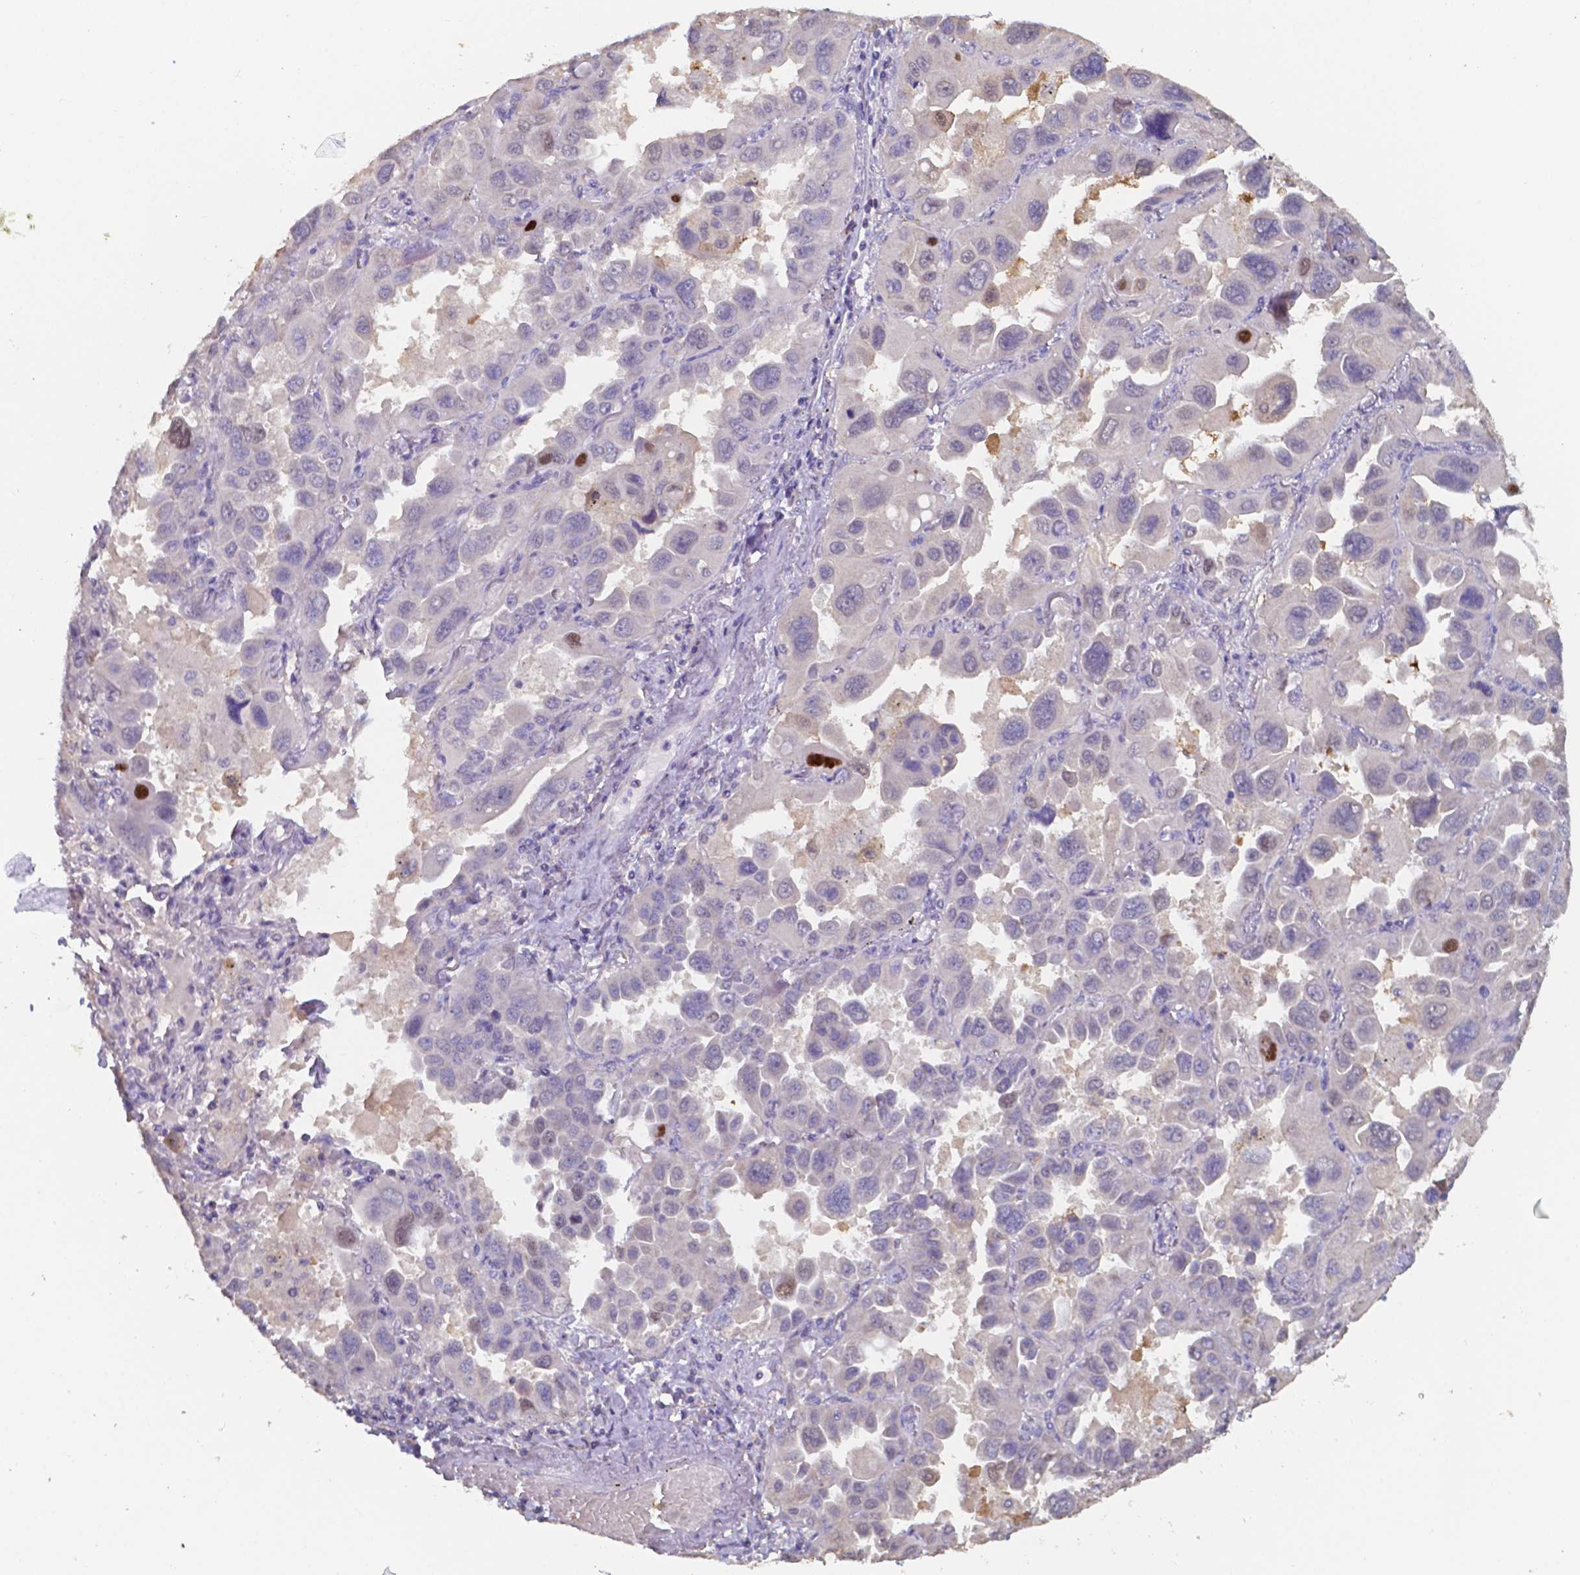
{"staining": {"intensity": "strong", "quantity": "<25%", "location": "nuclear"}, "tissue": "lung cancer", "cell_type": "Tumor cells", "image_type": "cancer", "snomed": [{"axis": "morphology", "description": "Adenocarcinoma, NOS"}, {"axis": "topography", "description": "Lung"}], "caption": "Immunohistochemistry image of adenocarcinoma (lung) stained for a protein (brown), which displays medium levels of strong nuclear positivity in approximately <25% of tumor cells.", "gene": "FOXJ1", "patient": {"sex": "male", "age": 64}}